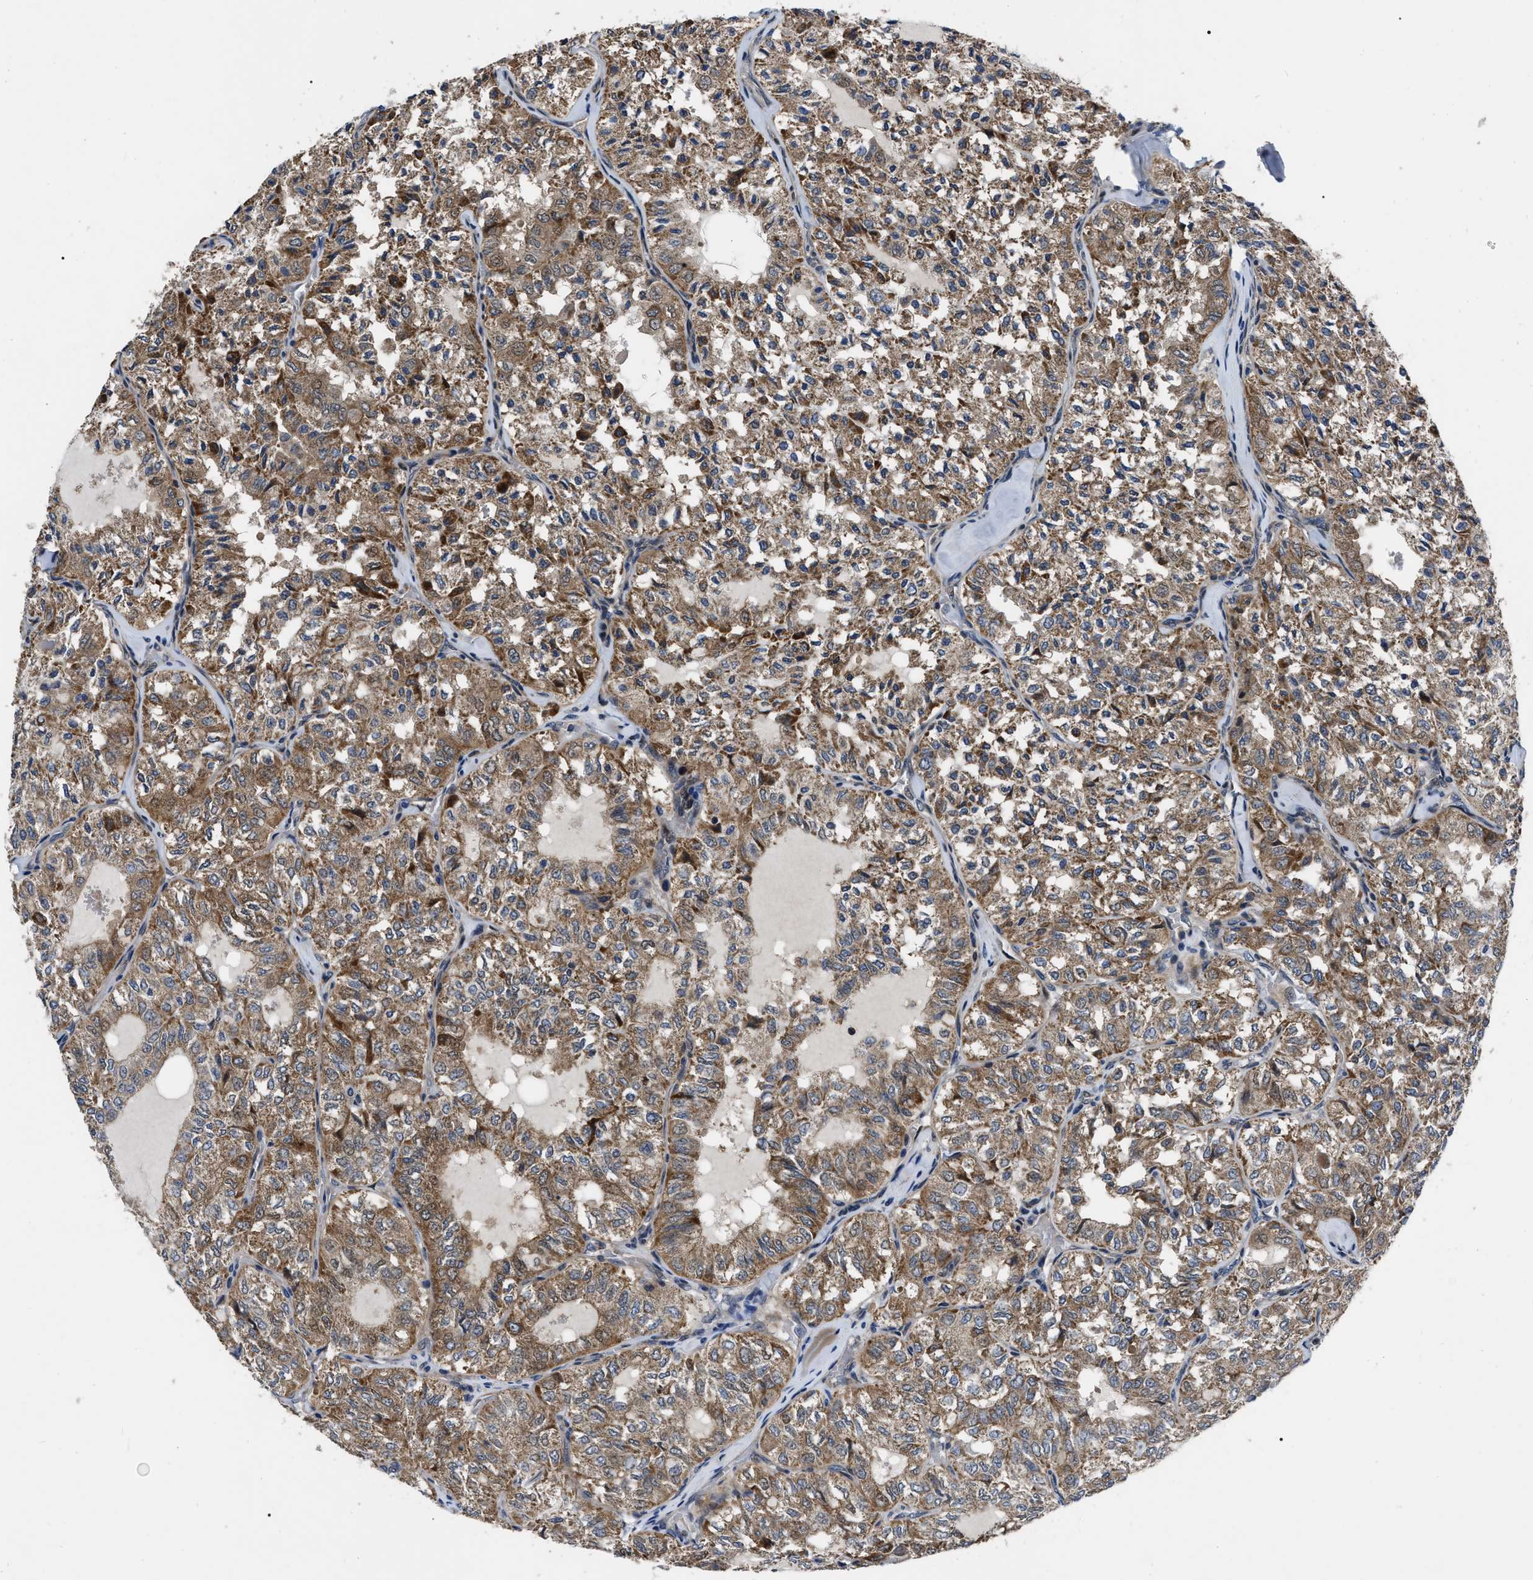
{"staining": {"intensity": "moderate", "quantity": ">75%", "location": "cytoplasmic/membranous"}, "tissue": "thyroid cancer", "cell_type": "Tumor cells", "image_type": "cancer", "snomed": [{"axis": "morphology", "description": "Follicular adenoma carcinoma, NOS"}, {"axis": "topography", "description": "Thyroid gland"}], "caption": "Thyroid cancer stained for a protein demonstrates moderate cytoplasmic/membranous positivity in tumor cells. (Brightfield microscopy of DAB IHC at high magnification).", "gene": "PPWD1", "patient": {"sex": "male", "age": 75}}